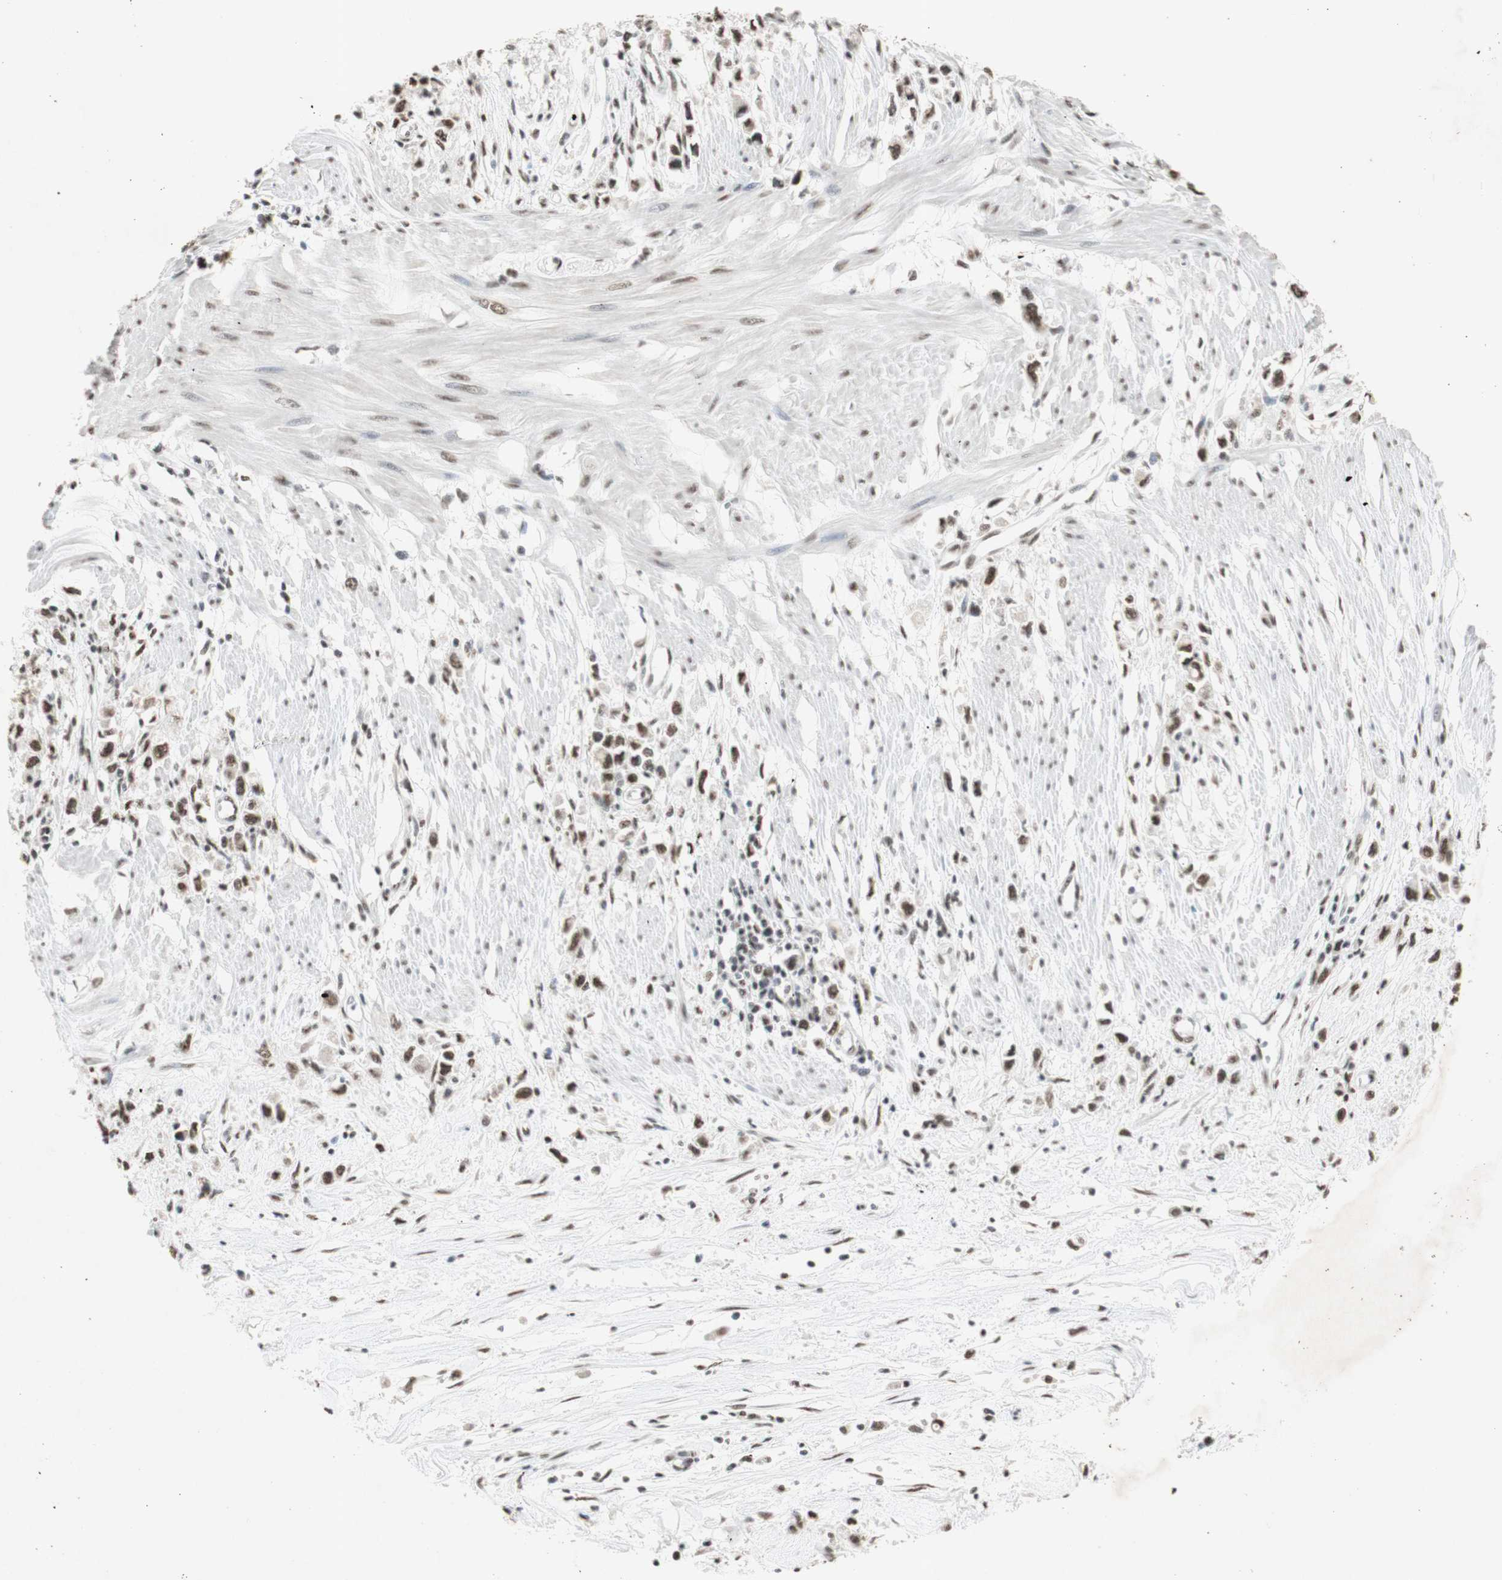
{"staining": {"intensity": "moderate", "quantity": ">75%", "location": "nuclear"}, "tissue": "stomach cancer", "cell_type": "Tumor cells", "image_type": "cancer", "snomed": [{"axis": "morphology", "description": "Adenocarcinoma, NOS"}, {"axis": "topography", "description": "Stomach"}], "caption": "Moderate nuclear positivity is seen in about >75% of tumor cells in stomach cancer. (DAB (3,3'-diaminobenzidine) IHC with brightfield microscopy, high magnification).", "gene": "SNRPB", "patient": {"sex": "female", "age": 59}}